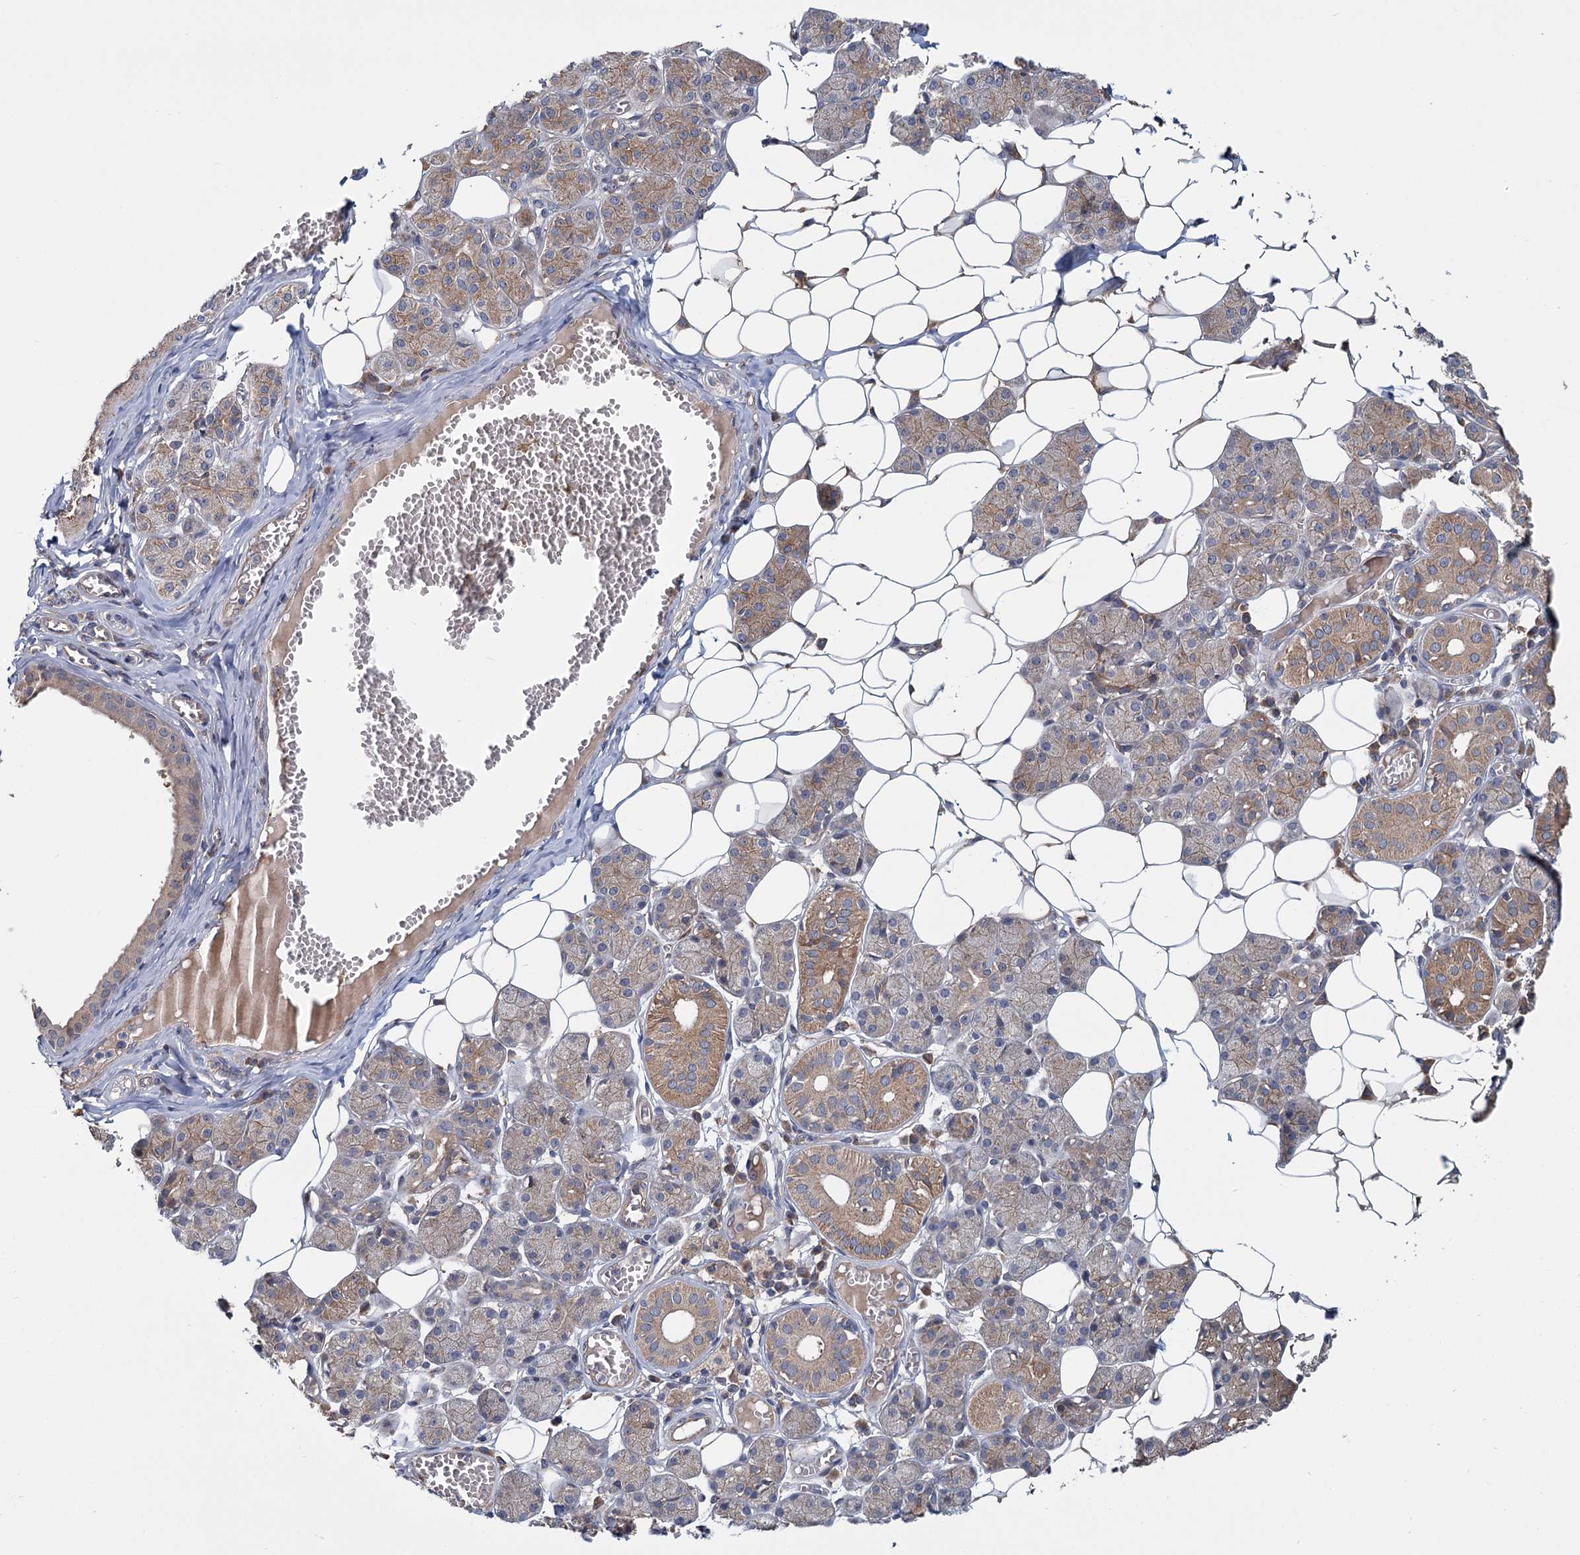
{"staining": {"intensity": "moderate", "quantity": ">75%", "location": "cytoplasmic/membranous"}, "tissue": "salivary gland", "cell_type": "Glandular cells", "image_type": "normal", "snomed": [{"axis": "morphology", "description": "Normal tissue, NOS"}, {"axis": "topography", "description": "Salivary gland"}], "caption": "About >75% of glandular cells in unremarkable human salivary gland demonstrate moderate cytoplasmic/membranous protein staining as visualized by brown immunohistochemical staining.", "gene": "MTRR", "patient": {"sex": "female", "age": 33}}